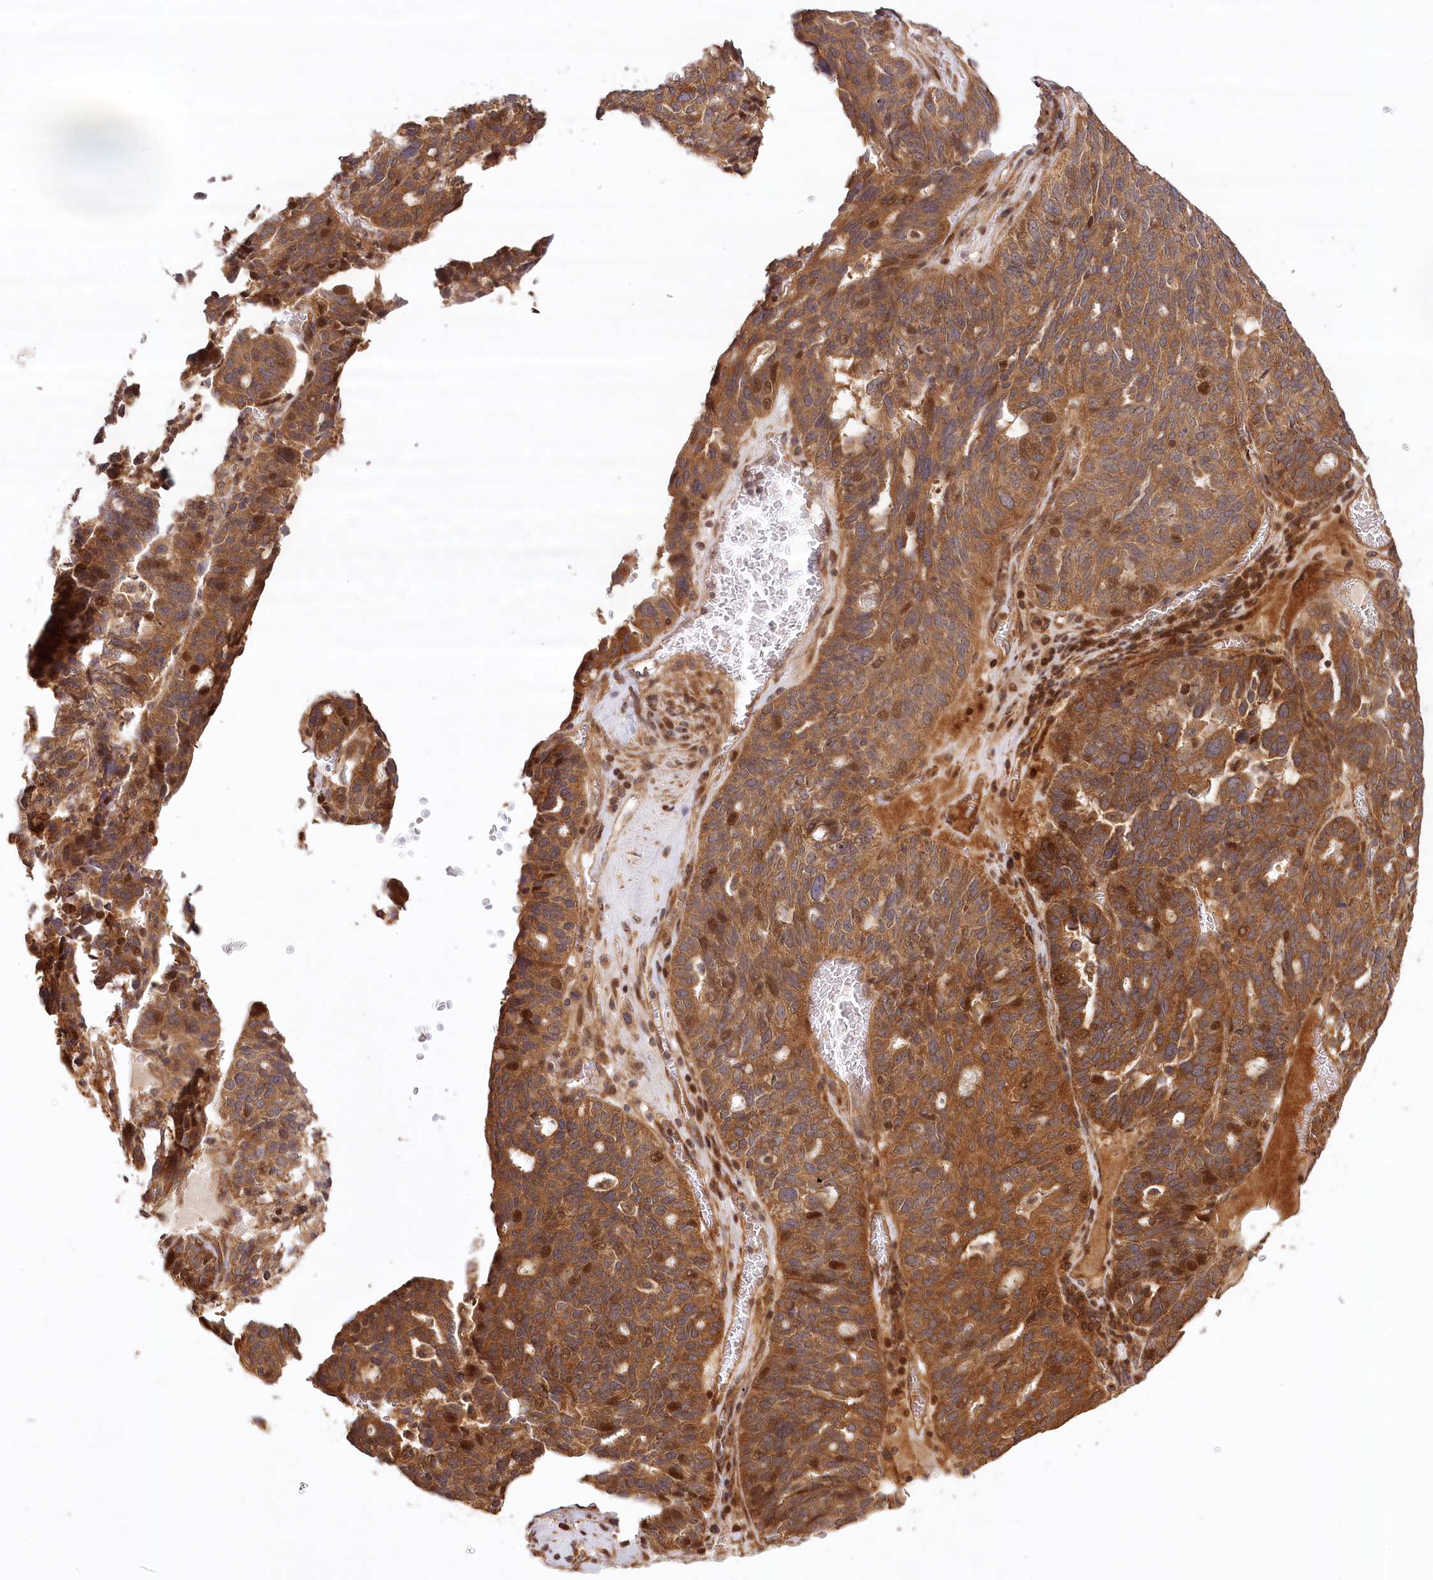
{"staining": {"intensity": "strong", "quantity": ">75%", "location": "cytoplasmic/membranous"}, "tissue": "ovarian cancer", "cell_type": "Tumor cells", "image_type": "cancer", "snomed": [{"axis": "morphology", "description": "Cystadenocarcinoma, serous, NOS"}, {"axis": "topography", "description": "Ovary"}], "caption": "Immunohistochemical staining of ovarian serous cystadenocarcinoma shows high levels of strong cytoplasmic/membranous staining in about >75% of tumor cells.", "gene": "LSS", "patient": {"sex": "female", "age": 59}}